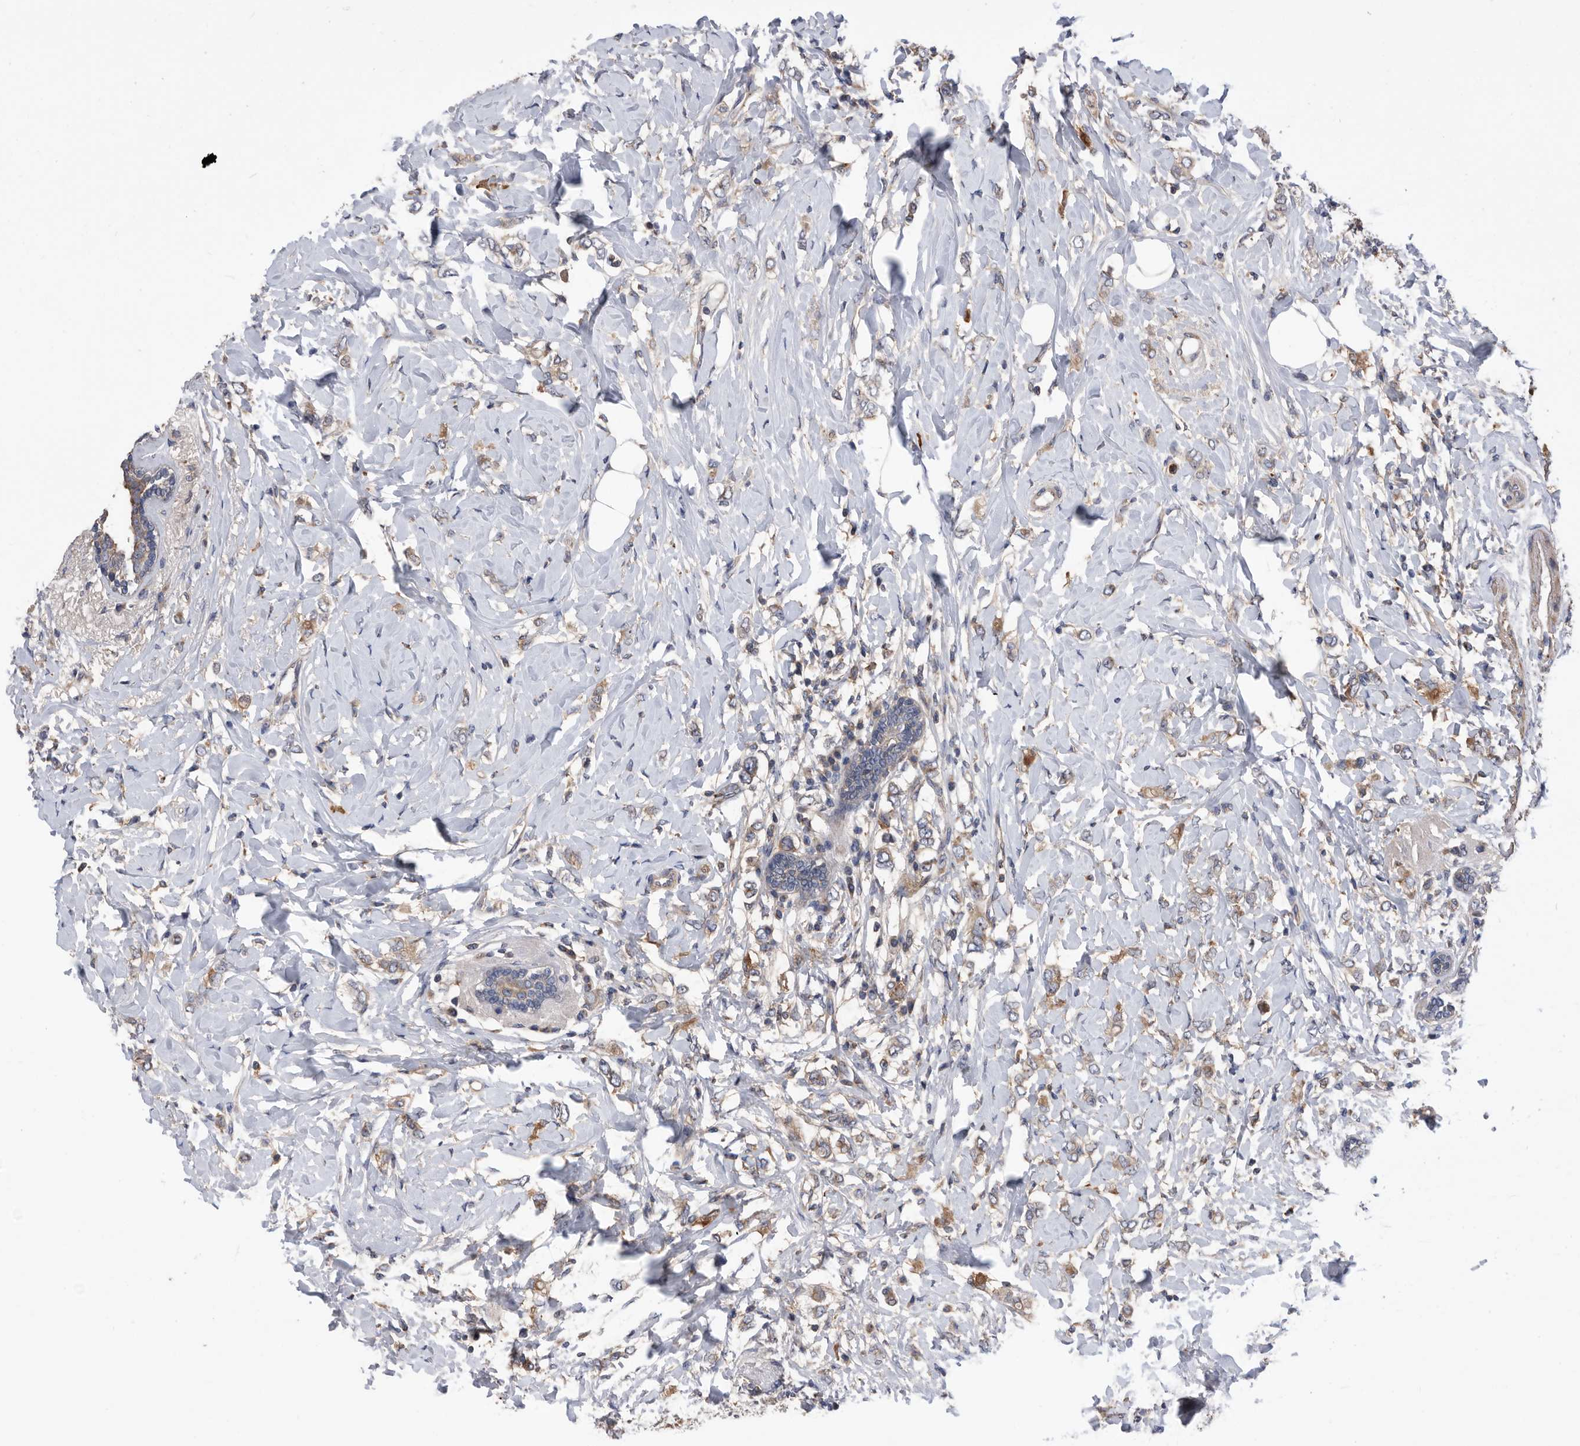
{"staining": {"intensity": "moderate", "quantity": "25%-75%", "location": "cytoplasmic/membranous"}, "tissue": "breast cancer", "cell_type": "Tumor cells", "image_type": "cancer", "snomed": [{"axis": "morphology", "description": "Normal tissue, NOS"}, {"axis": "morphology", "description": "Lobular carcinoma"}, {"axis": "topography", "description": "Breast"}], "caption": "Protein staining of lobular carcinoma (breast) tissue demonstrates moderate cytoplasmic/membranous expression in about 25%-75% of tumor cells.", "gene": "BAIAP3", "patient": {"sex": "female", "age": 47}}